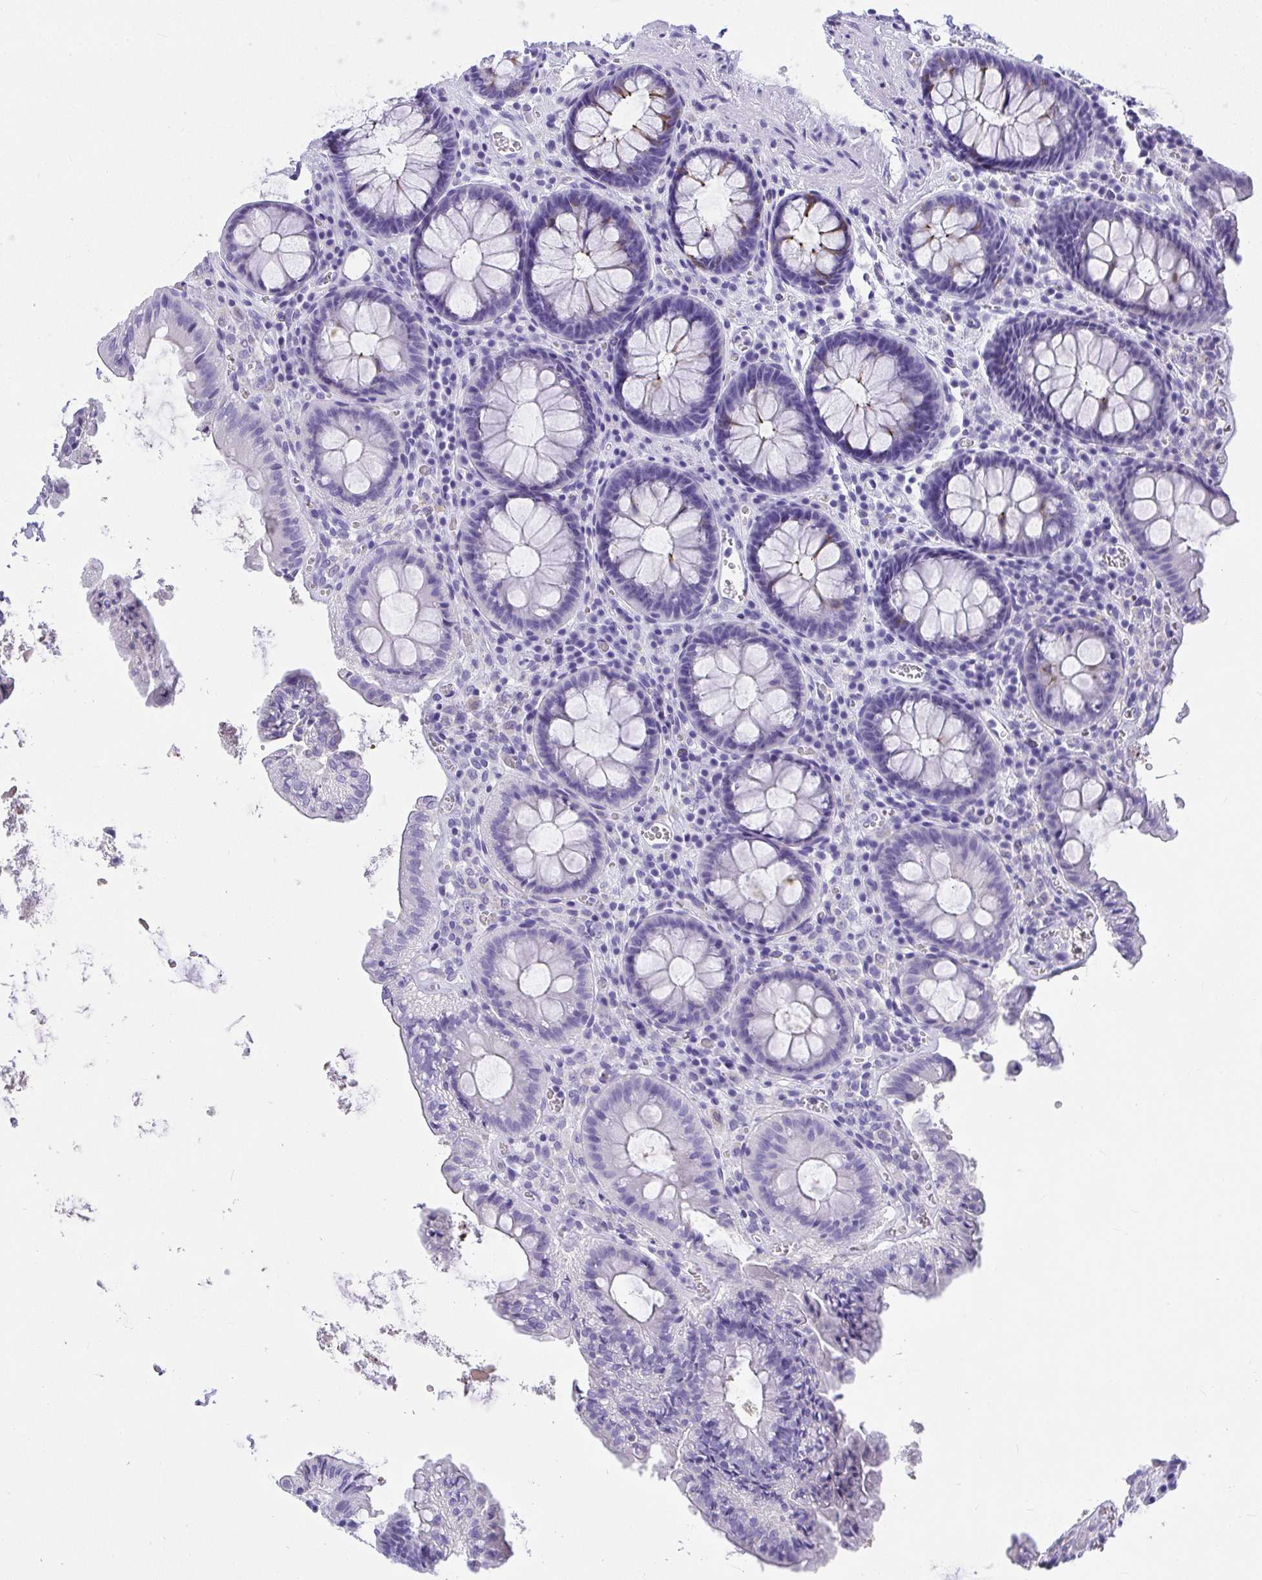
{"staining": {"intensity": "negative", "quantity": "none", "location": "none"}, "tissue": "colon", "cell_type": "Endothelial cells", "image_type": "normal", "snomed": [{"axis": "morphology", "description": "Normal tissue, NOS"}, {"axis": "topography", "description": "Colon"}, {"axis": "topography", "description": "Peripheral nerve tissue"}], "caption": "Immunohistochemistry (IHC) photomicrograph of normal colon: human colon stained with DAB (3,3'-diaminobenzidine) demonstrates no significant protein staining in endothelial cells. (Stains: DAB IHC with hematoxylin counter stain, Microscopy: brightfield microscopy at high magnification).", "gene": "AVIL", "patient": {"sex": "male", "age": 84}}